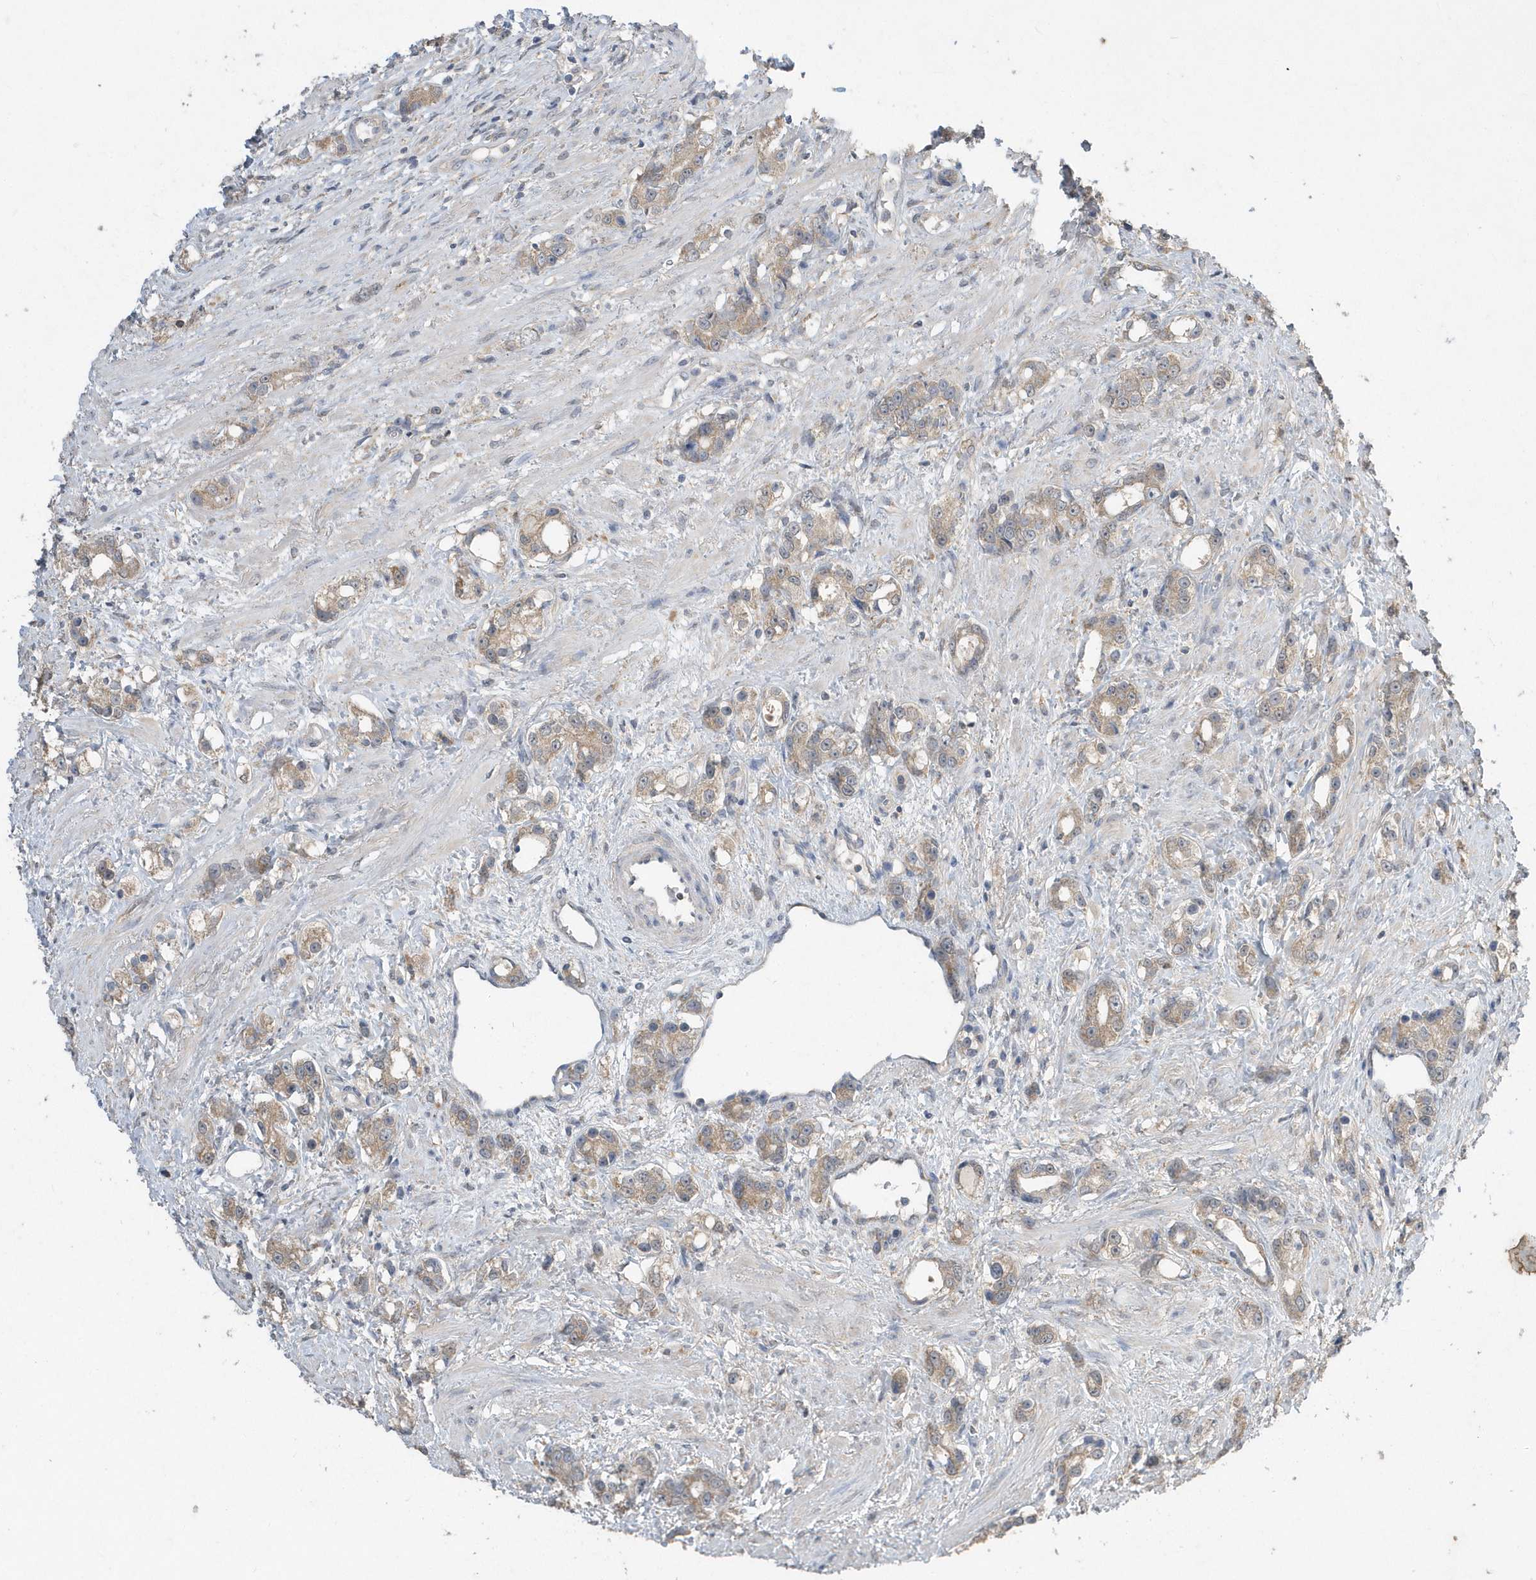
{"staining": {"intensity": "moderate", "quantity": ">75%", "location": "cytoplasmic/membranous"}, "tissue": "prostate cancer", "cell_type": "Tumor cells", "image_type": "cancer", "snomed": [{"axis": "morphology", "description": "Adenocarcinoma, High grade"}, {"axis": "topography", "description": "Prostate"}], "caption": "Protein staining demonstrates moderate cytoplasmic/membranous positivity in about >75% of tumor cells in prostate cancer. The staining is performed using DAB brown chromogen to label protein expression. The nuclei are counter-stained blue using hematoxylin.", "gene": "AKR7A2", "patient": {"sex": "male", "age": 63}}